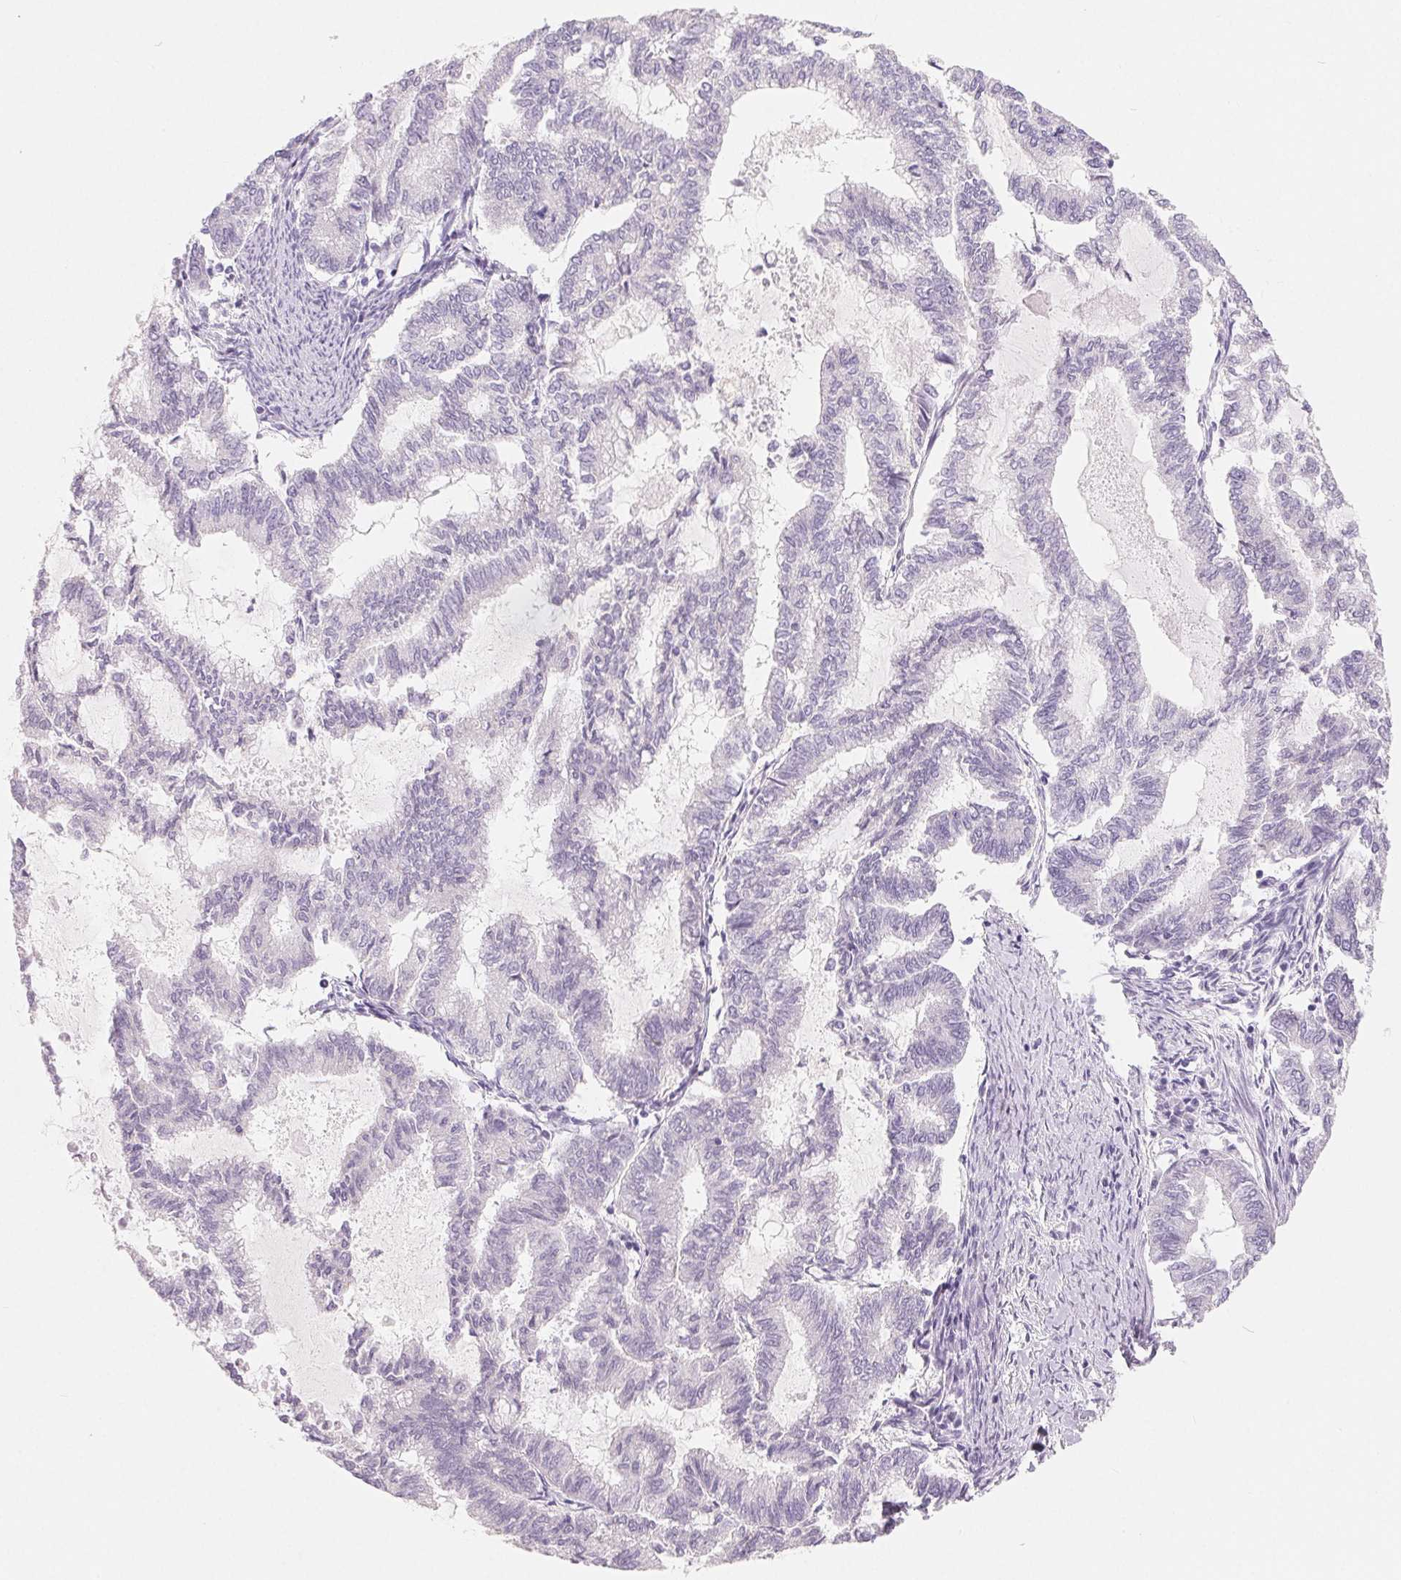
{"staining": {"intensity": "negative", "quantity": "none", "location": "none"}, "tissue": "endometrial cancer", "cell_type": "Tumor cells", "image_type": "cancer", "snomed": [{"axis": "morphology", "description": "Adenocarcinoma, NOS"}, {"axis": "topography", "description": "Endometrium"}], "caption": "Immunohistochemistry (IHC) image of neoplastic tissue: adenocarcinoma (endometrial) stained with DAB (3,3'-diaminobenzidine) shows no significant protein staining in tumor cells.", "gene": "SPACA5B", "patient": {"sex": "female", "age": 79}}